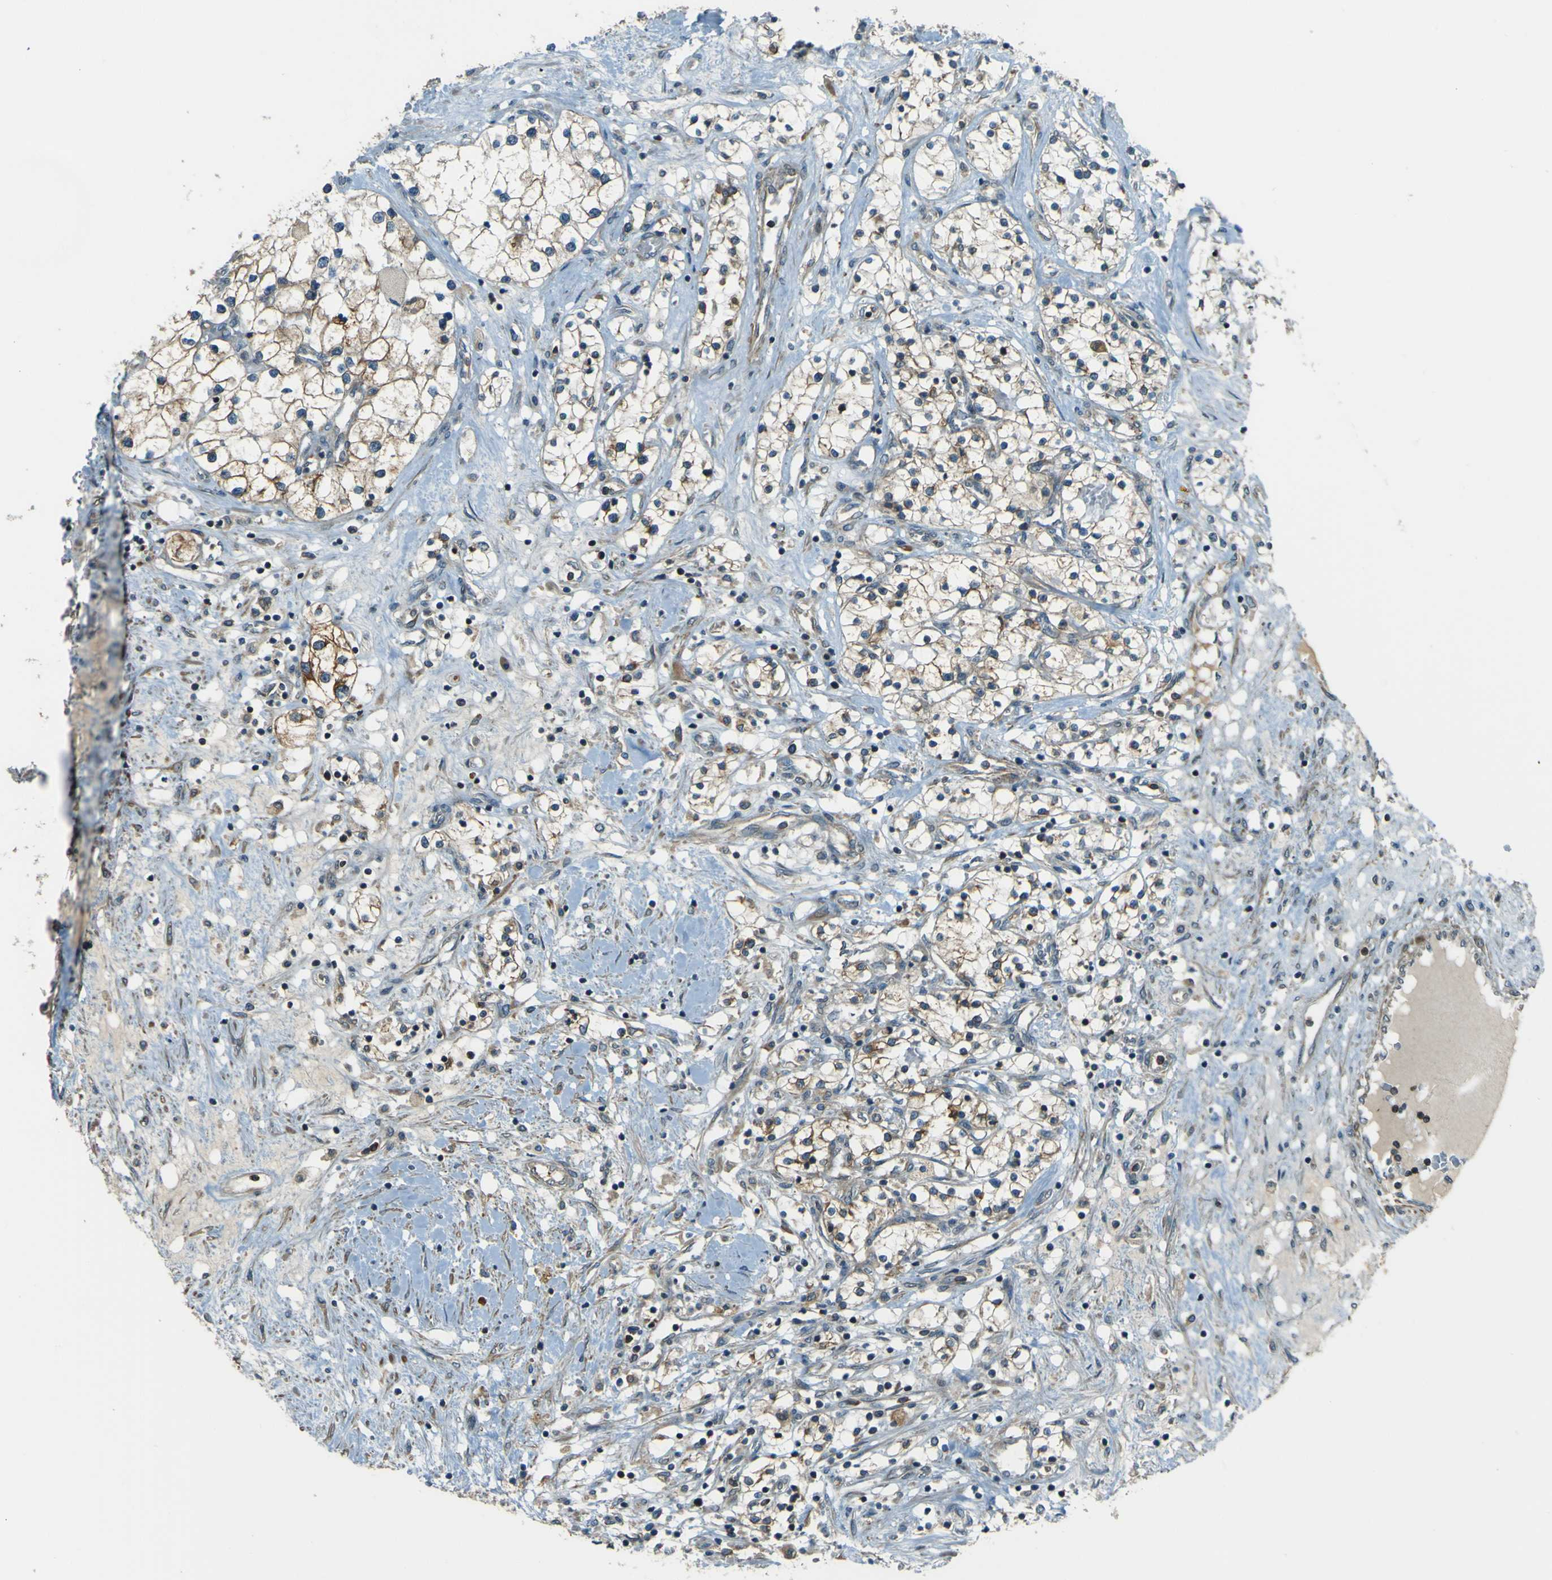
{"staining": {"intensity": "weak", "quantity": "25%-75%", "location": "cytoplasmic/membranous"}, "tissue": "renal cancer", "cell_type": "Tumor cells", "image_type": "cancer", "snomed": [{"axis": "morphology", "description": "Adenocarcinoma, NOS"}, {"axis": "topography", "description": "Kidney"}], "caption": "Tumor cells display weak cytoplasmic/membranous staining in about 25%-75% of cells in adenocarcinoma (renal).", "gene": "LPCAT1", "patient": {"sex": "male", "age": 68}}